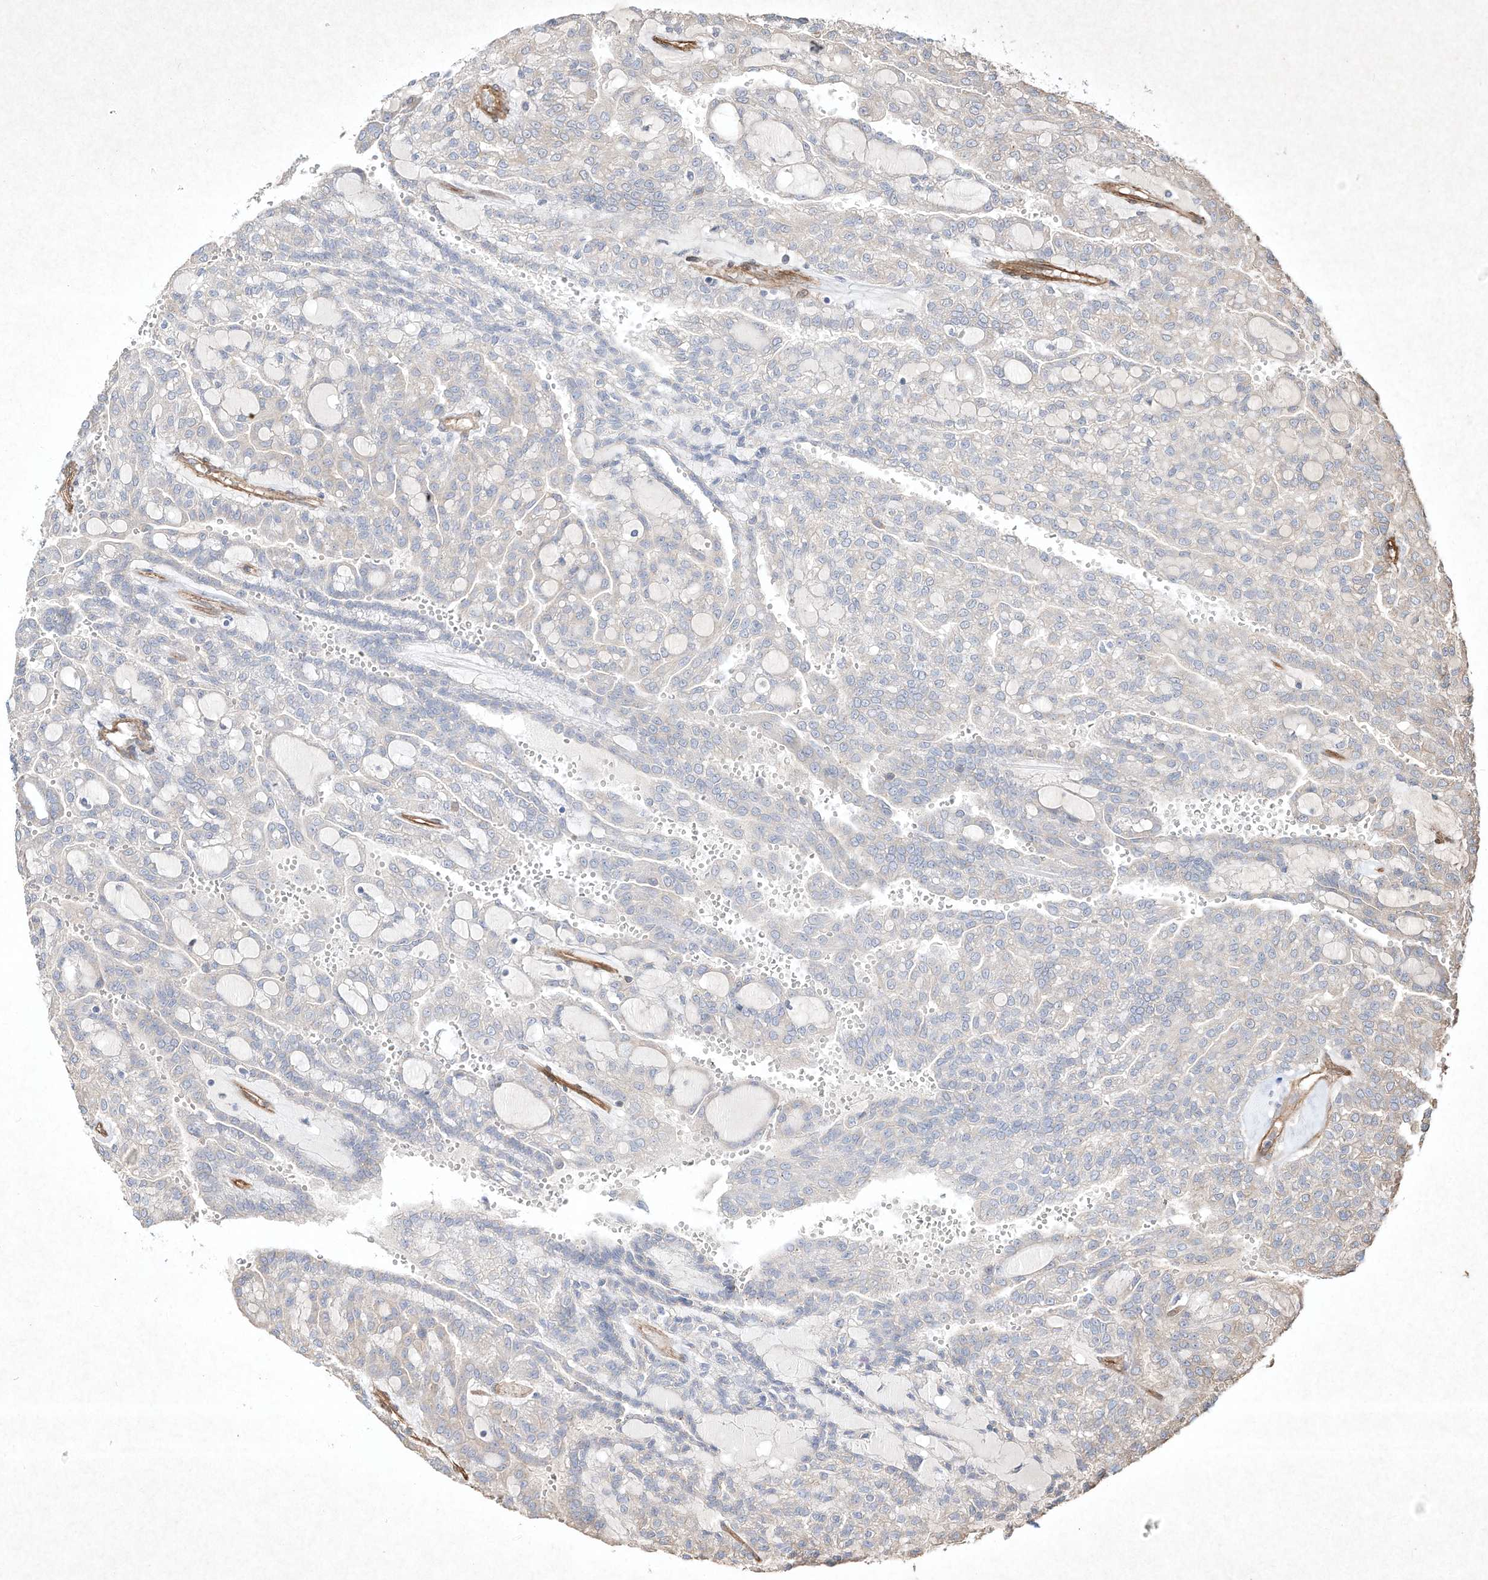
{"staining": {"intensity": "negative", "quantity": "none", "location": "none"}, "tissue": "renal cancer", "cell_type": "Tumor cells", "image_type": "cancer", "snomed": [{"axis": "morphology", "description": "Adenocarcinoma, NOS"}, {"axis": "topography", "description": "Kidney"}], "caption": "This histopathology image is of renal adenocarcinoma stained with immunohistochemistry to label a protein in brown with the nuclei are counter-stained blue. There is no positivity in tumor cells. The staining was performed using DAB to visualize the protein expression in brown, while the nuclei were stained in blue with hematoxylin (Magnification: 20x).", "gene": "HTR5A", "patient": {"sex": "male", "age": 63}}